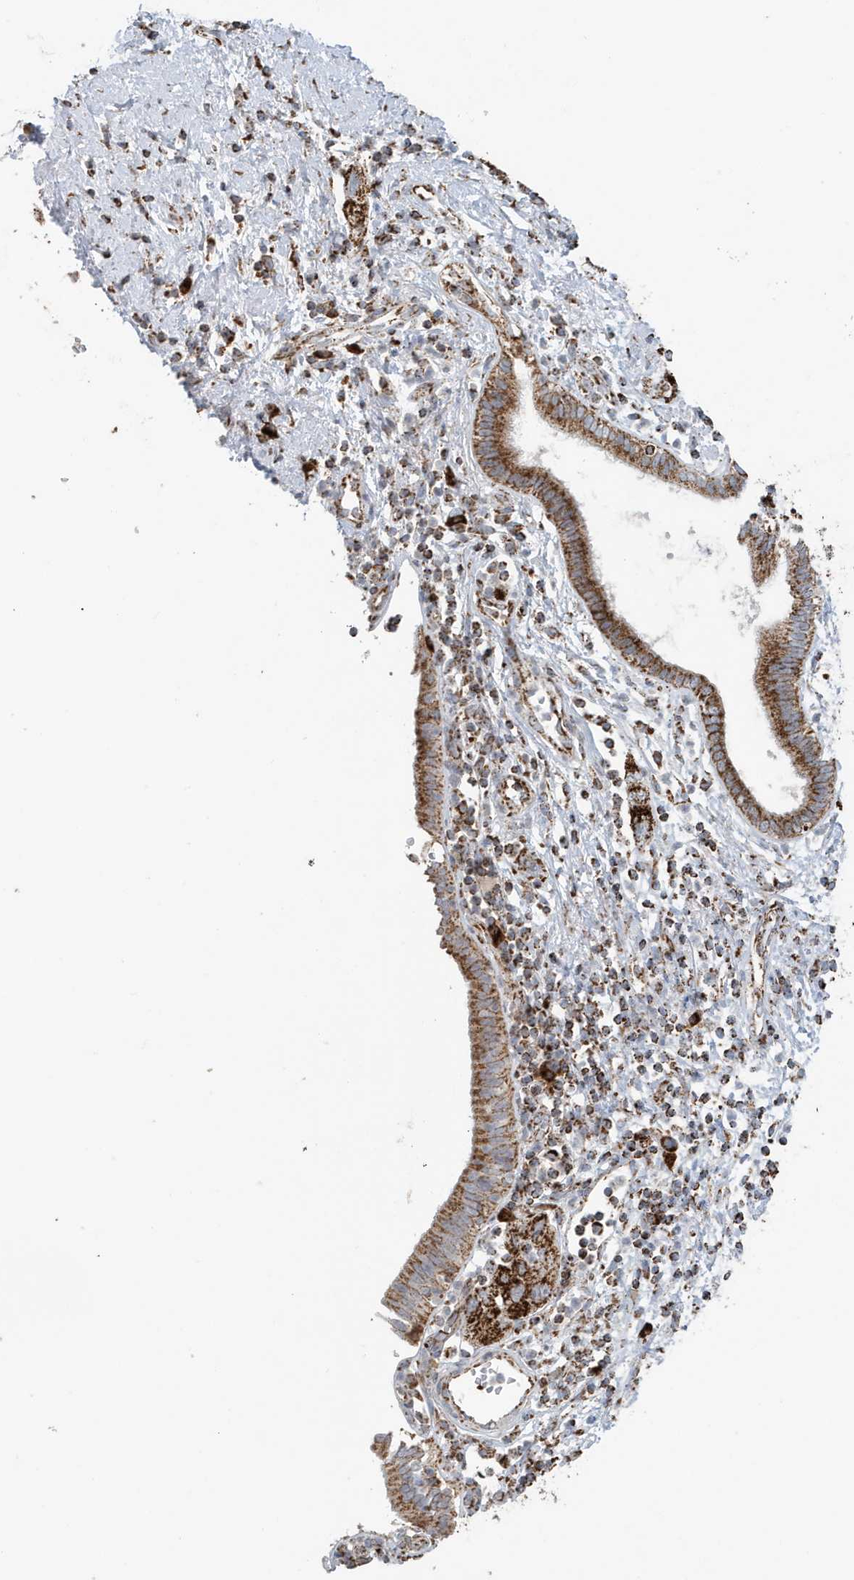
{"staining": {"intensity": "strong", "quantity": ">75%", "location": "cytoplasmic/membranous"}, "tissue": "pancreatic cancer", "cell_type": "Tumor cells", "image_type": "cancer", "snomed": [{"axis": "morphology", "description": "Adenocarcinoma, NOS"}, {"axis": "topography", "description": "Pancreas"}], "caption": "Strong cytoplasmic/membranous protein positivity is identified in about >75% of tumor cells in pancreatic cancer (adenocarcinoma). The protein is stained brown, and the nuclei are stained in blue (DAB IHC with brightfield microscopy, high magnification).", "gene": "MAN1A1", "patient": {"sex": "female", "age": 73}}